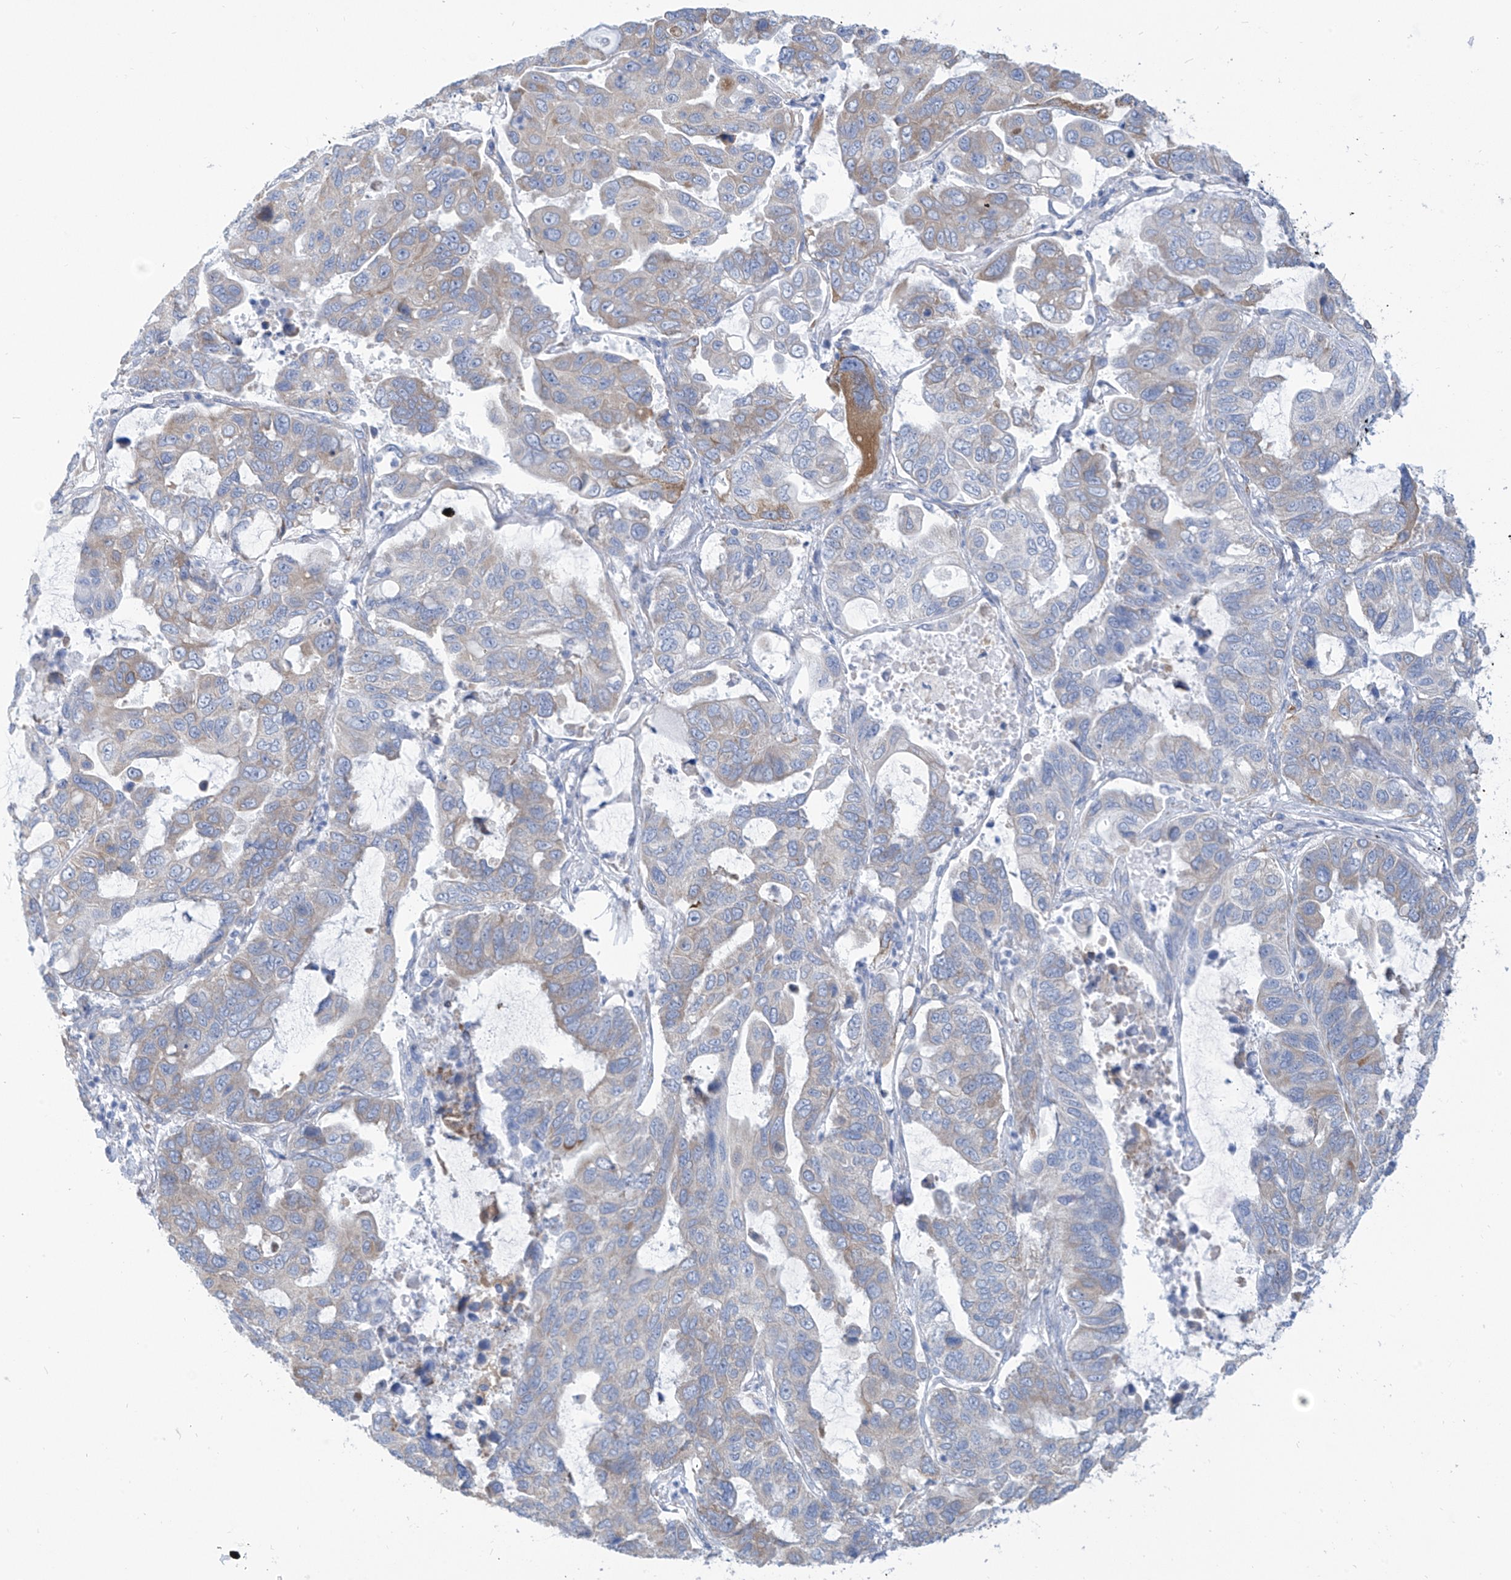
{"staining": {"intensity": "moderate", "quantity": "<25%", "location": "cytoplasmic/membranous"}, "tissue": "lung cancer", "cell_type": "Tumor cells", "image_type": "cancer", "snomed": [{"axis": "morphology", "description": "Adenocarcinoma, NOS"}, {"axis": "topography", "description": "Lung"}], "caption": "Lung cancer stained for a protein displays moderate cytoplasmic/membranous positivity in tumor cells. (DAB (3,3'-diaminobenzidine) IHC with brightfield microscopy, high magnification).", "gene": "RCN2", "patient": {"sex": "male", "age": 64}}